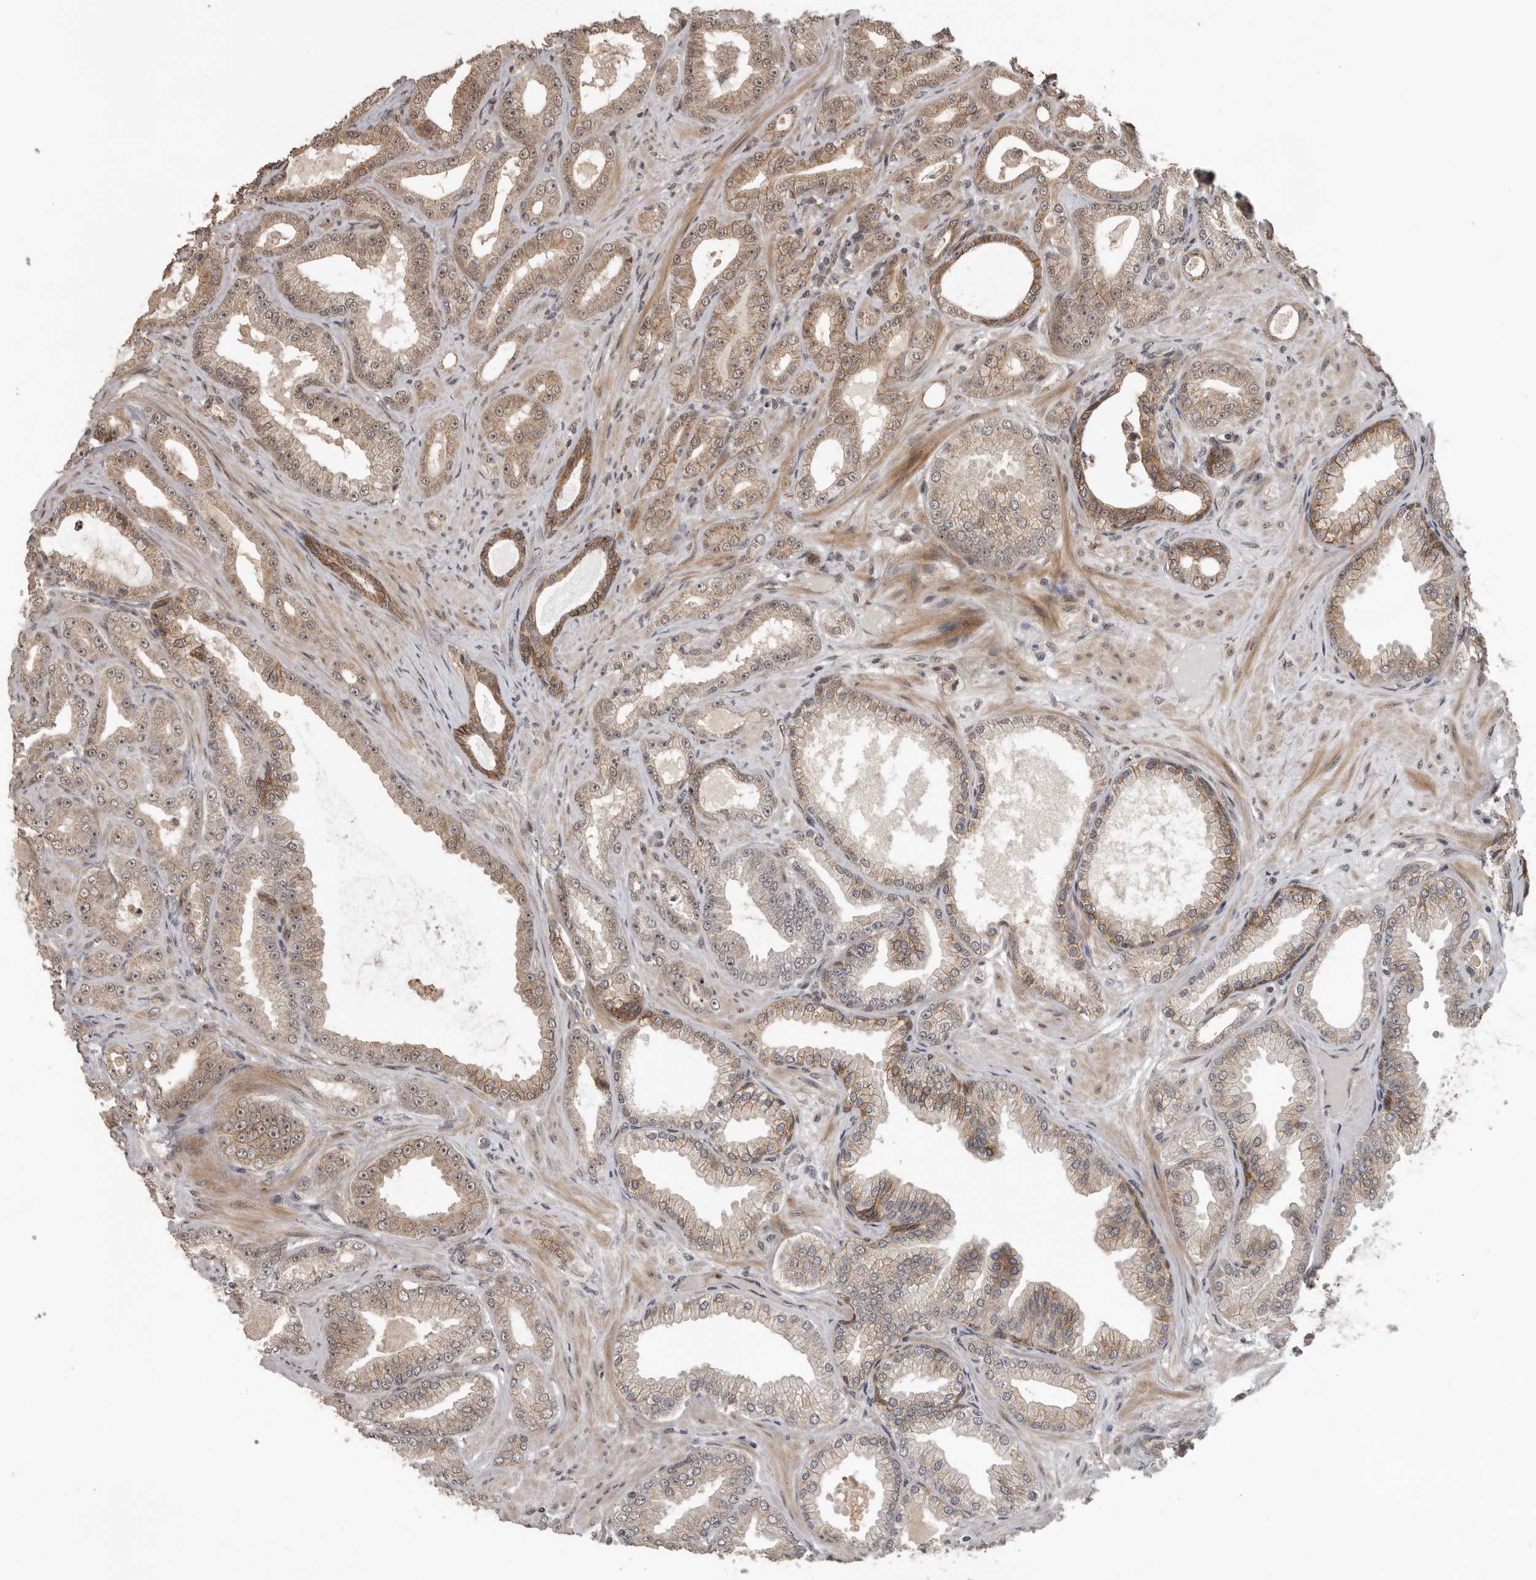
{"staining": {"intensity": "moderate", "quantity": "25%-75%", "location": "cytoplasmic/membranous"}, "tissue": "prostate cancer", "cell_type": "Tumor cells", "image_type": "cancer", "snomed": [{"axis": "morphology", "description": "Adenocarcinoma, Low grade"}, {"axis": "topography", "description": "Prostate"}], "caption": "Prostate cancer stained with DAB (3,3'-diaminobenzidine) immunohistochemistry (IHC) reveals medium levels of moderate cytoplasmic/membranous staining in approximately 25%-75% of tumor cells.", "gene": "CEP350", "patient": {"sex": "male", "age": 63}}